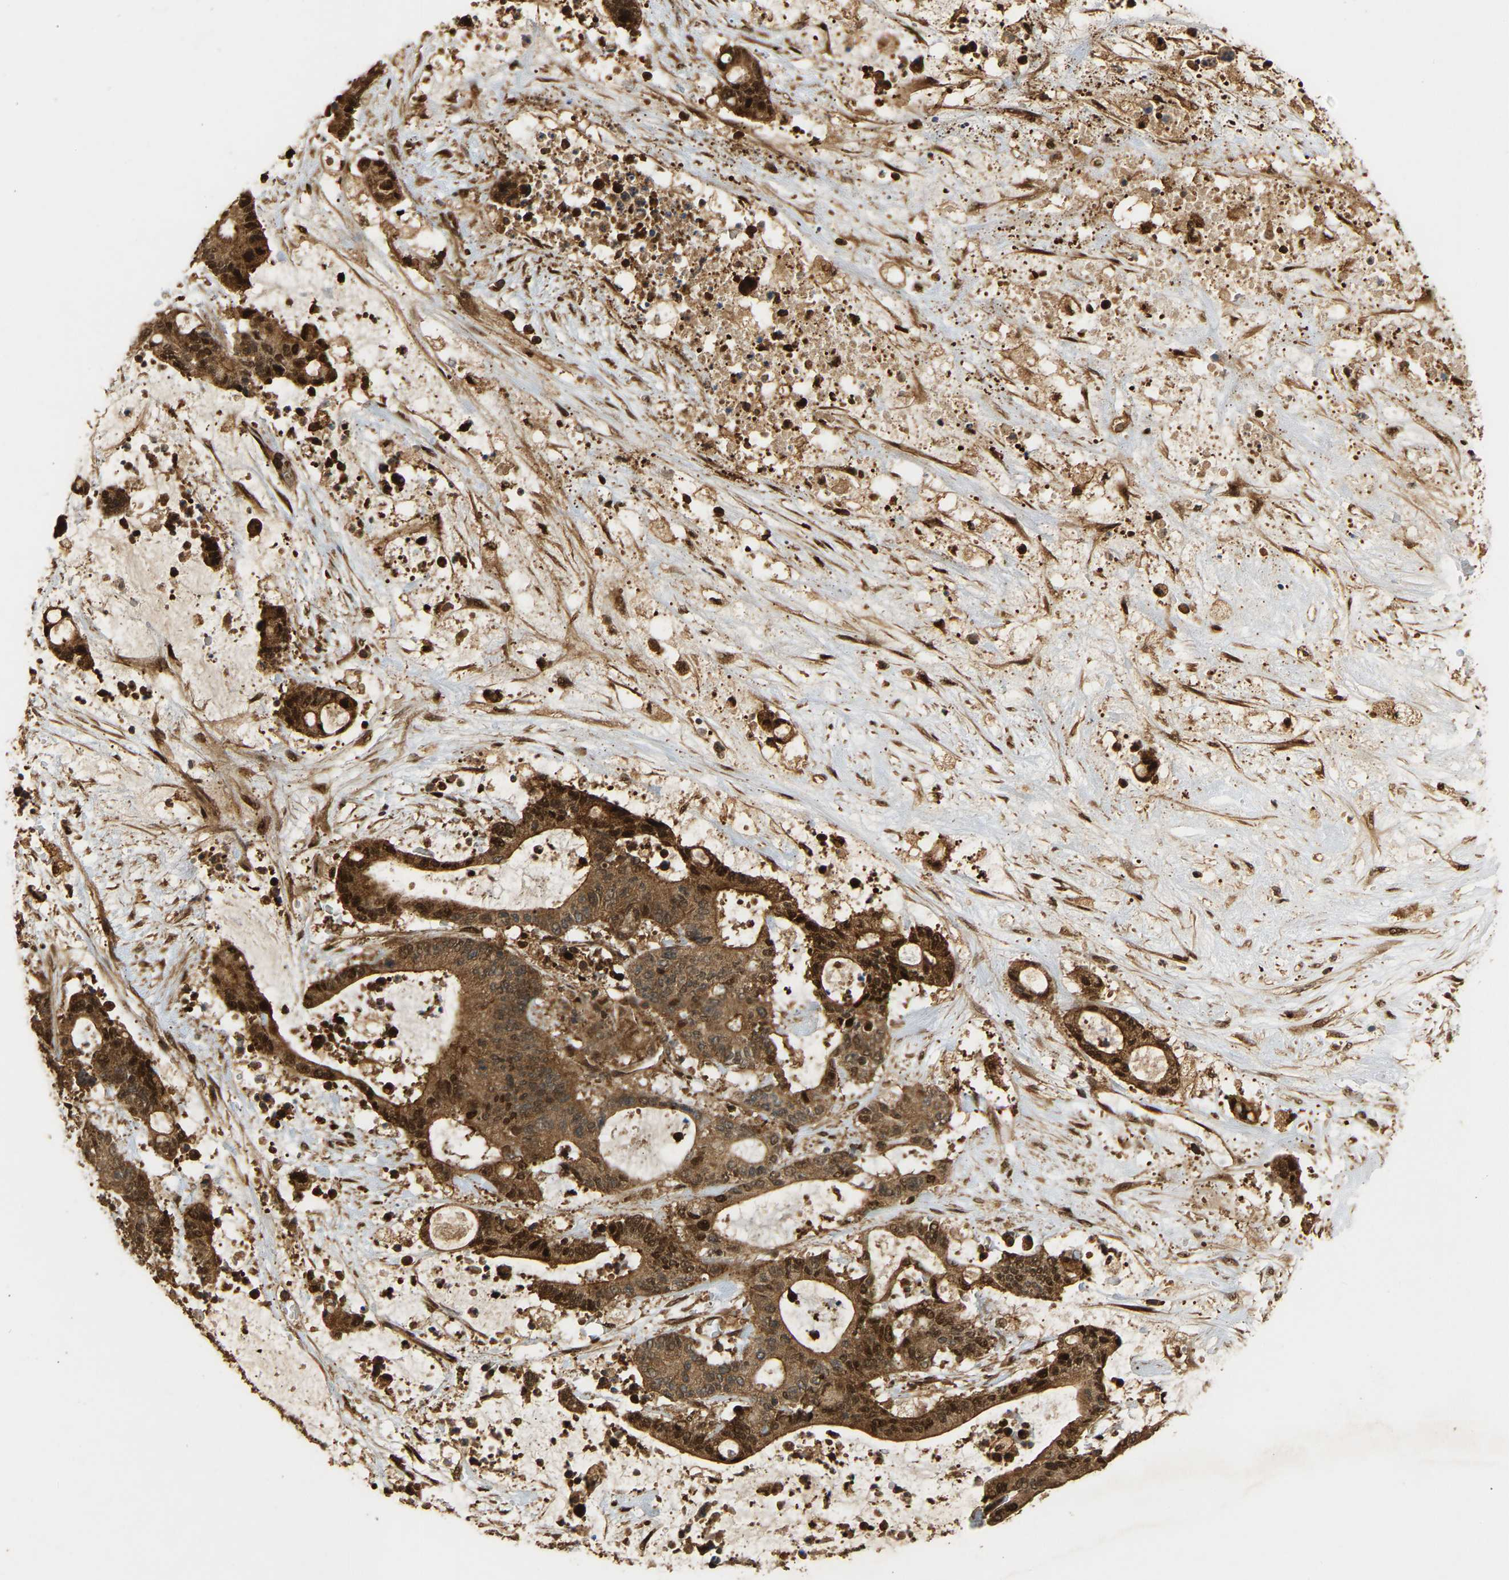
{"staining": {"intensity": "strong", "quantity": ">75%", "location": "cytoplasmic/membranous,nuclear"}, "tissue": "liver cancer", "cell_type": "Tumor cells", "image_type": "cancer", "snomed": [{"axis": "morphology", "description": "Normal tissue, NOS"}, {"axis": "morphology", "description": "Cholangiocarcinoma"}, {"axis": "topography", "description": "Liver"}, {"axis": "topography", "description": "Peripheral nerve tissue"}], "caption": "Immunohistochemical staining of liver cholangiocarcinoma shows high levels of strong cytoplasmic/membranous and nuclear protein expression in about >75% of tumor cells.", "gene": "GOPC", "patient": {"sex": "female", "age": 73}}